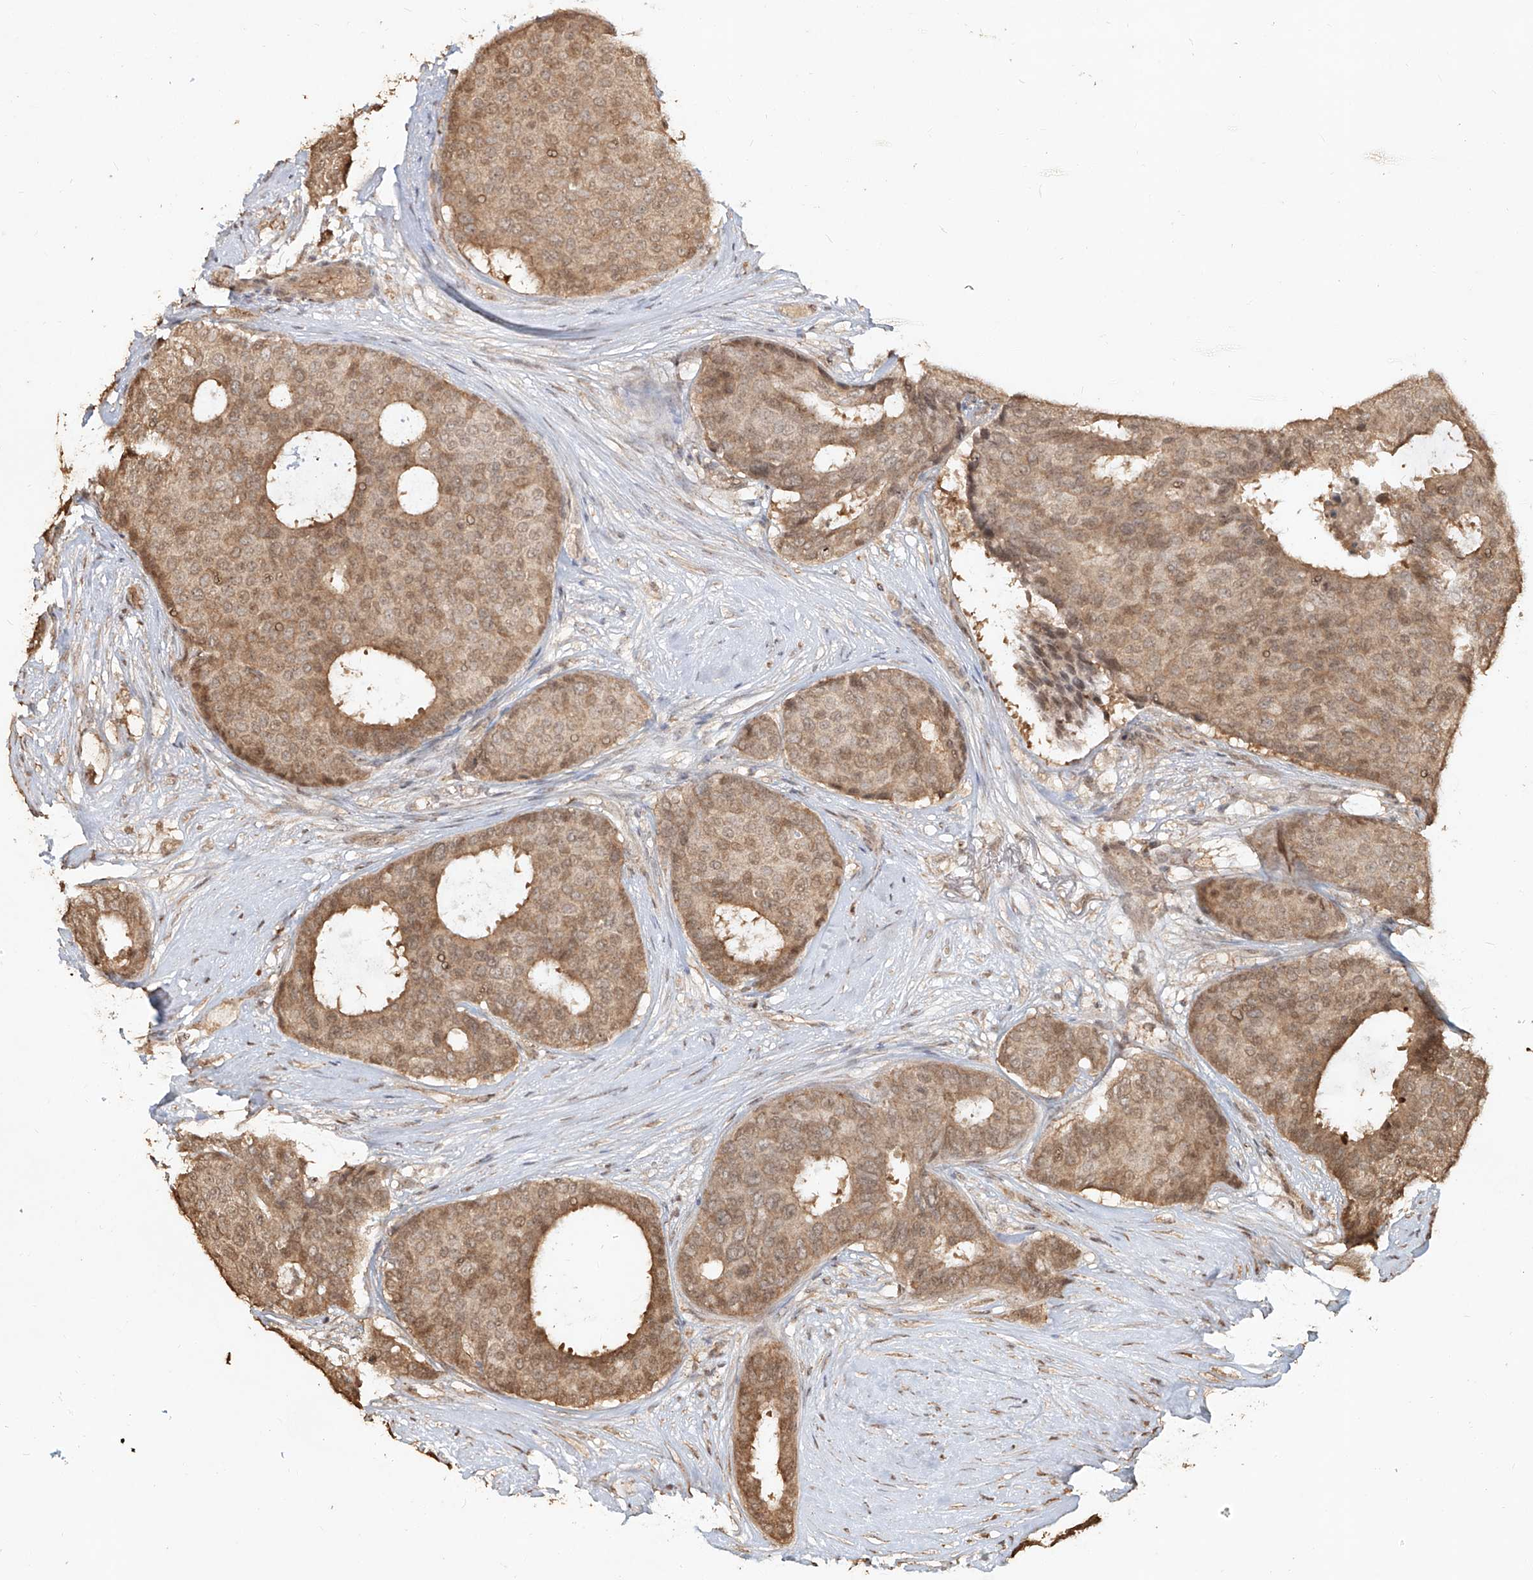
{"staining": {"intensity": "moderate", "quantity": ">75%", "location": "cytoplasmic/membranous,nuclear"}, "tissue": "breast cancer", "cell_type": "Tumor cells", "image_type": "cancer", "snomed": [{"axis": "morphology", "description": "Duct carcinoma"}, {"axis": "topography", "description": "Breast"}], "caption": "A brown stain labels moderate cytoplasmic/membranous and nuclear staining of a protein in infiltrating ductal carcinoma (breast) tumor cells.", "gene": "UBE2K", "patient": {"sex": "female", "age": 75}}